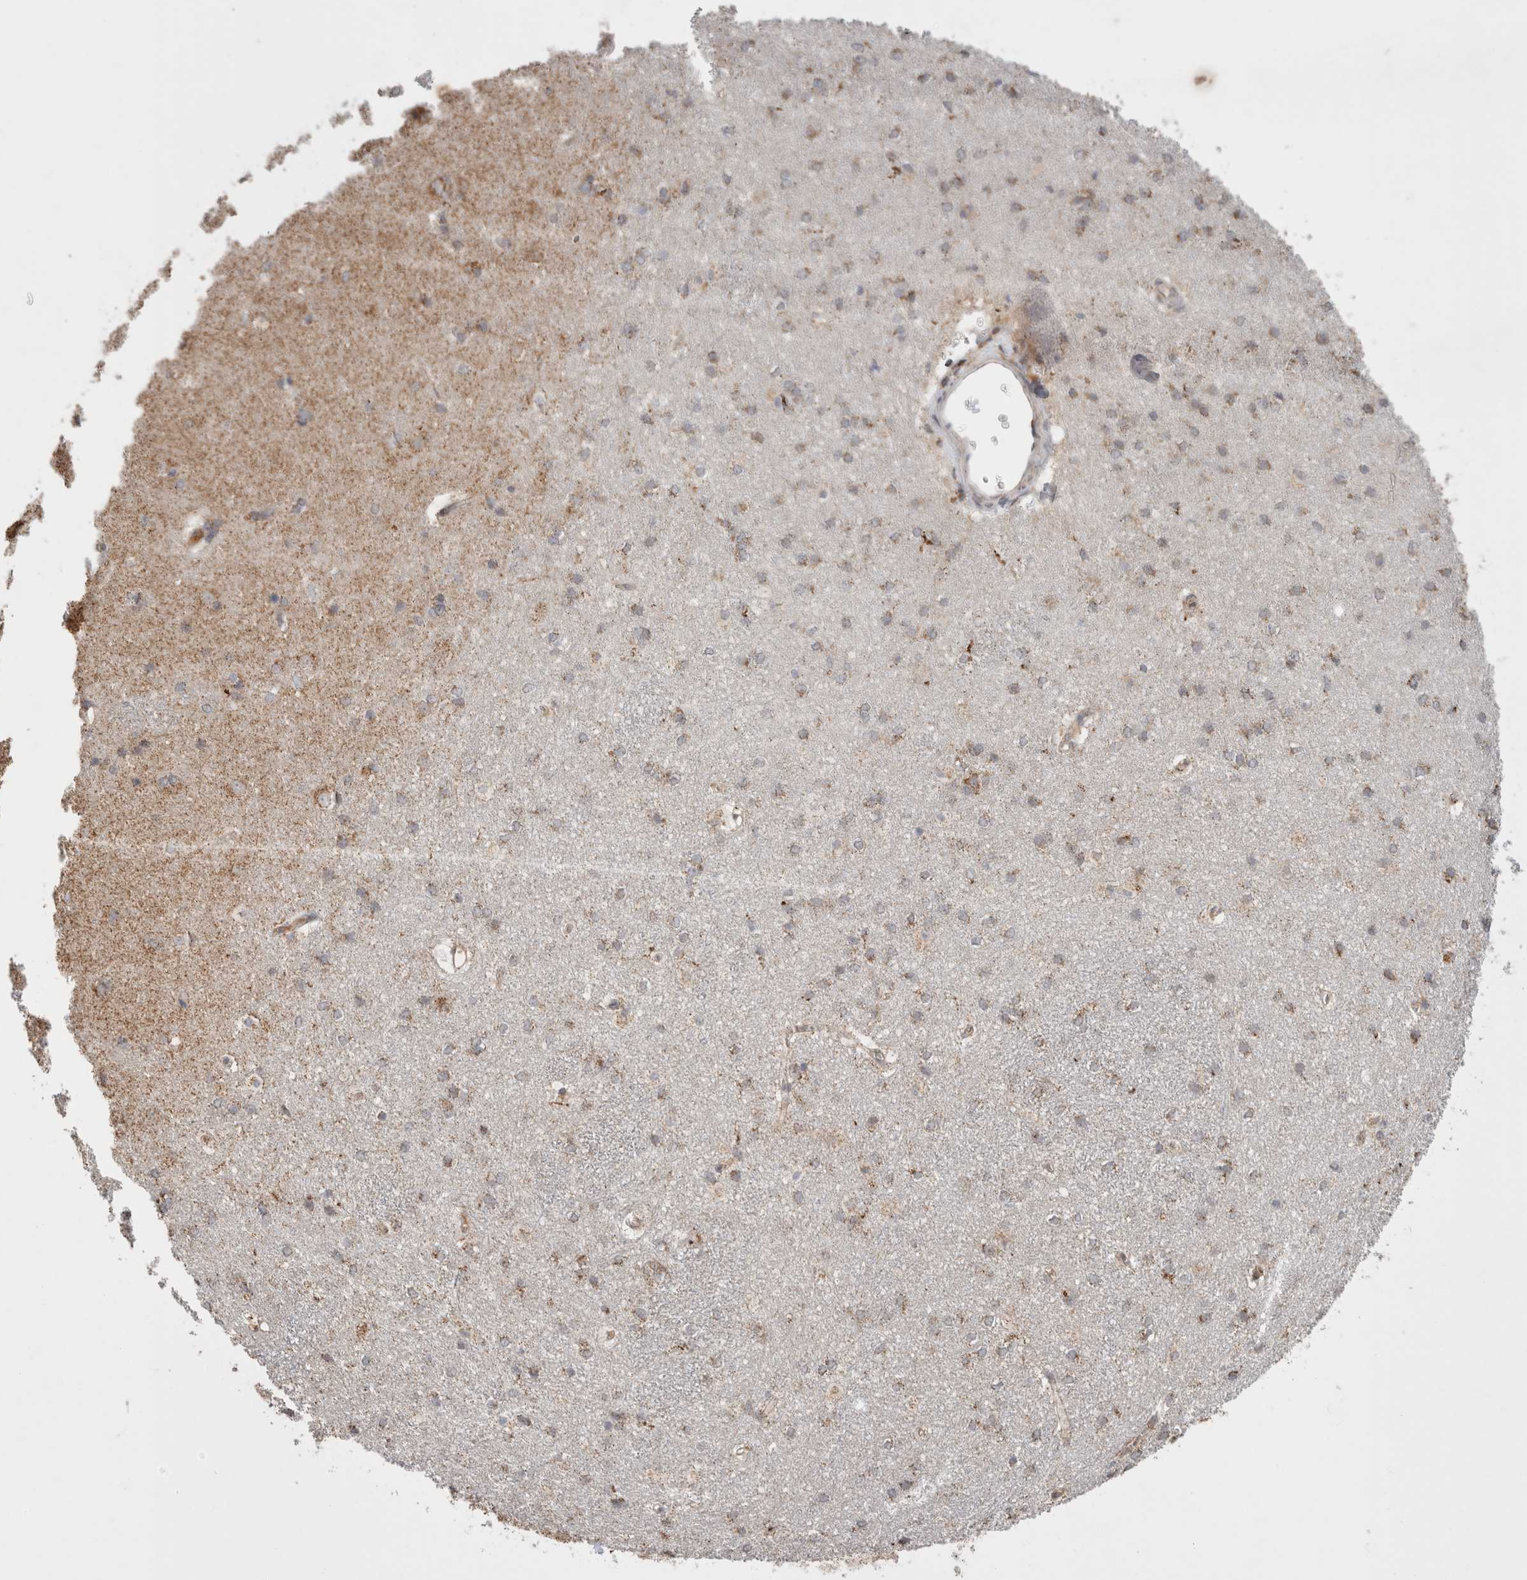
{"staining": {"intensity": "moderate", "quantity": "25%-75%", "location": "cytoplasmic/membranous"}, "tissue": "caudate", "cell_type": "Glial cells", "image_type": "normal", "snomed": [{"axis": "morphology", "description": "Normal tissue, NOS"}, {"axis": "topography", "description": "Lateral ventricle wall"}], "caption": "Immunohistochemical staining of unremarkable caudate displays medium levels of moderate cytoplasmic/membranous positivity in approximately 25%-75% of glial cells. The staining was performed using DAB (3,3'-diaminobenzidine) to visualize the protein expression in brown, while the nuclei were stained in blue with hematoxylin (Magnification: 20x).", "gene": "HROB", "patient": {"sex": "female", "age": 19}}